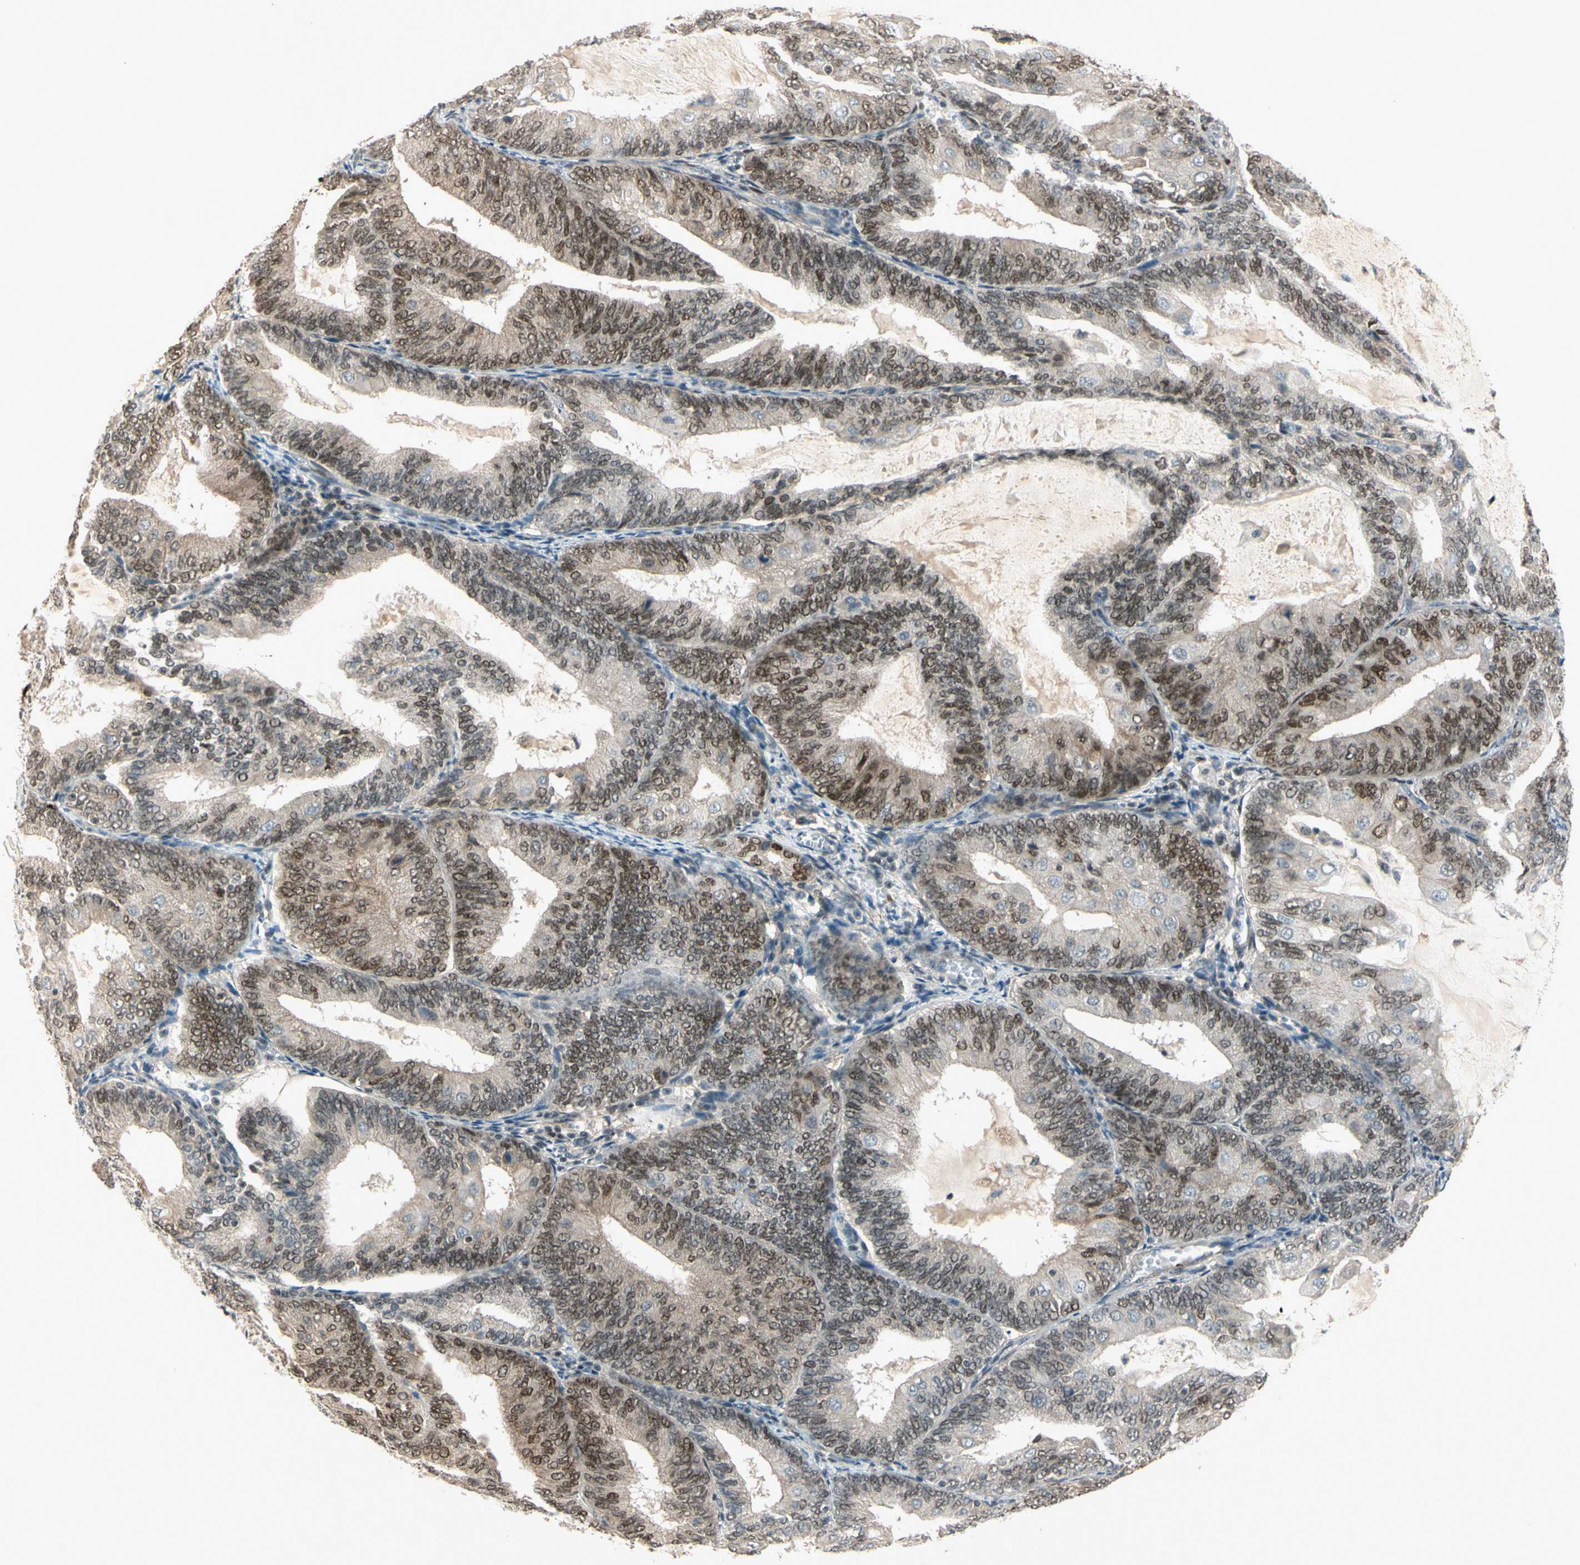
{"staining": {"intensity": "weak", "quantity": "25%-75%", "location": "cytoplasmic/membranous"}, "tissue": "endometrial cancer", "cell_type": "Tumor cells", "image_type": "cancer", "snomed": [{"axis": "morphology", "description": "Adenocarcinoma, NOS"}, {"axis": "topography", "description": "Endometrium"}], "caption": "Tumor cells demonstrate low levels of weak cytoplasmic/membranous staining in approximately 25%-75% of cells in endometrial cancer (adenocarcinoma).", "gene": "NFYA", "patient": {"sex": "female", "age": 81}}